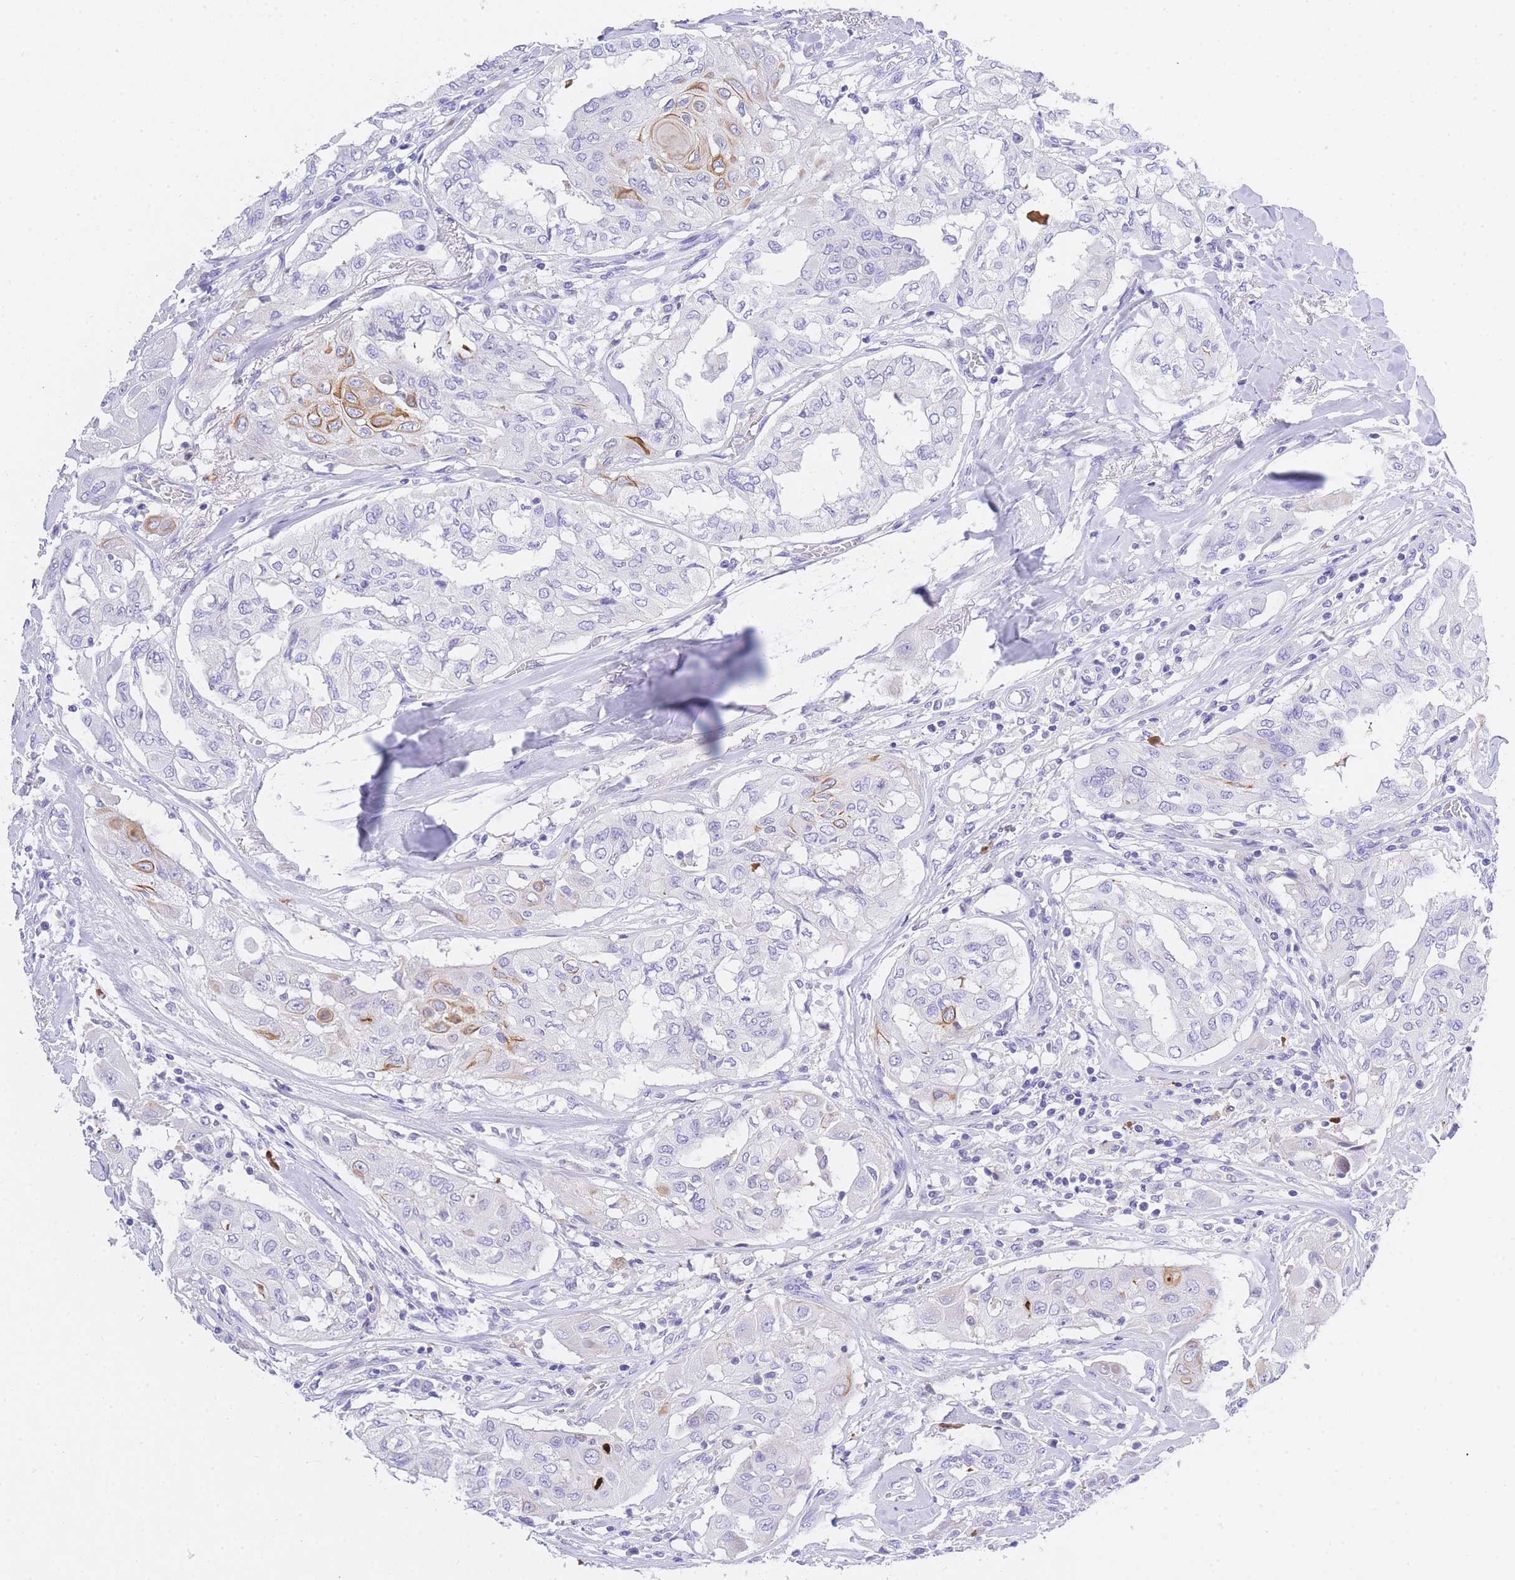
{"staining": {"intensity": "weak", "quantity": "<25%", "location": "cytoplasmic/membranous"}, "tissue": "thyroid cancer", "cell_type": "Tumor cells", "image_type": "cancer", "snomed": [{"axis": "morphology", "description": "Papillary adenocarcinoma, NOS"}, {"axis": "topography", "description": "Thyroid gland"}], "caption": "Tumor cells show no significant positivity in thyroid cancer.", "gene": "TIFAB", "patient": {"sex": "female", "age": 59}}